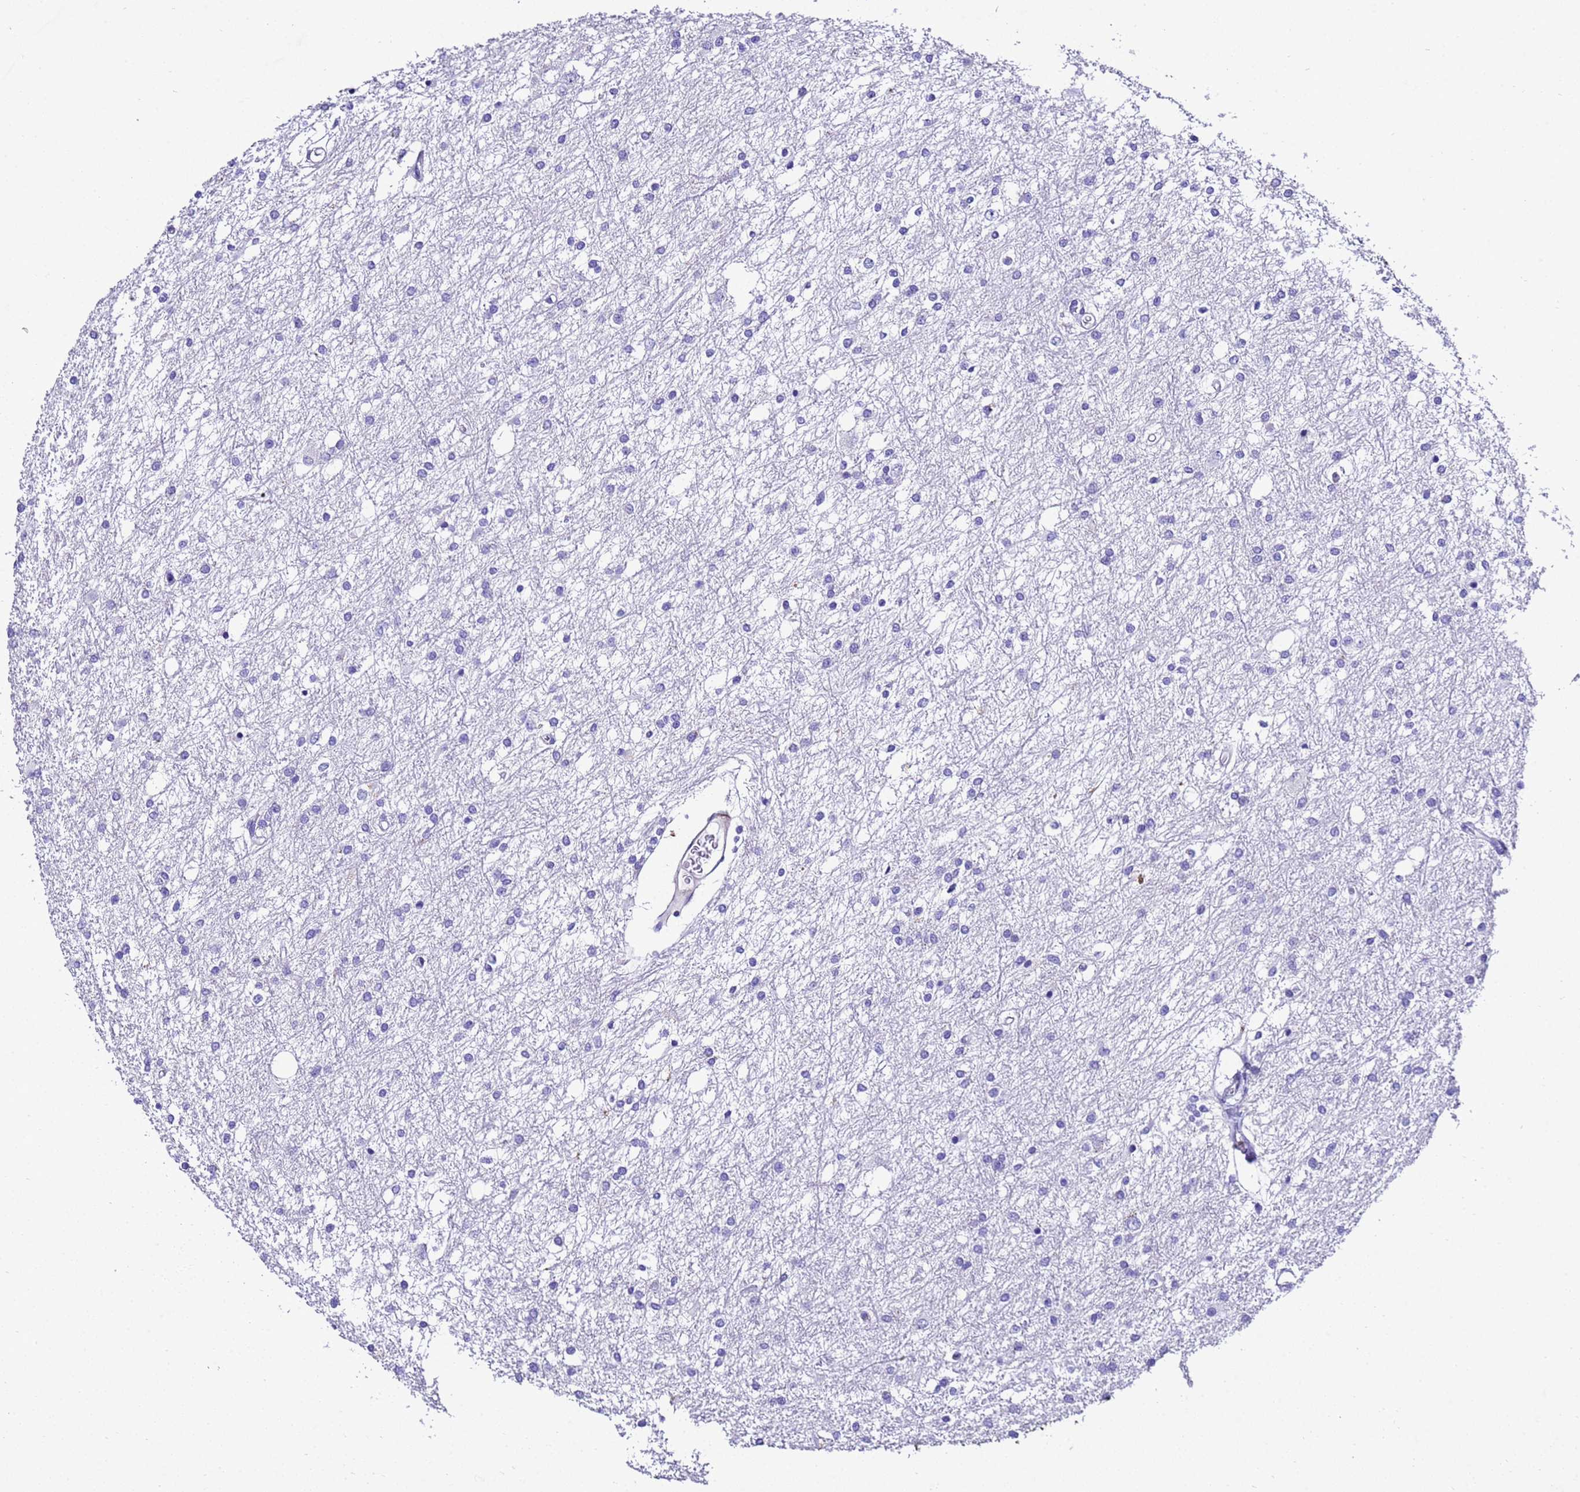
{"staining": {"intensity": "negative", "quantity": "none", "location": "none"}, "tissue": "glioma", "cell_type": "Tumor cells", "image_type": "cancer", "snomed": [{"axis": "morphology", "description": "Glioma, malignant, High grade"}, {"axis": "topography", "description": "Brain"}], "caption": "This is an IHC histopathology image of human glioma. There is no positivity in tumor cells.", "gene": "ZNF417", "patient": {"sex": "female", "age": 50}}